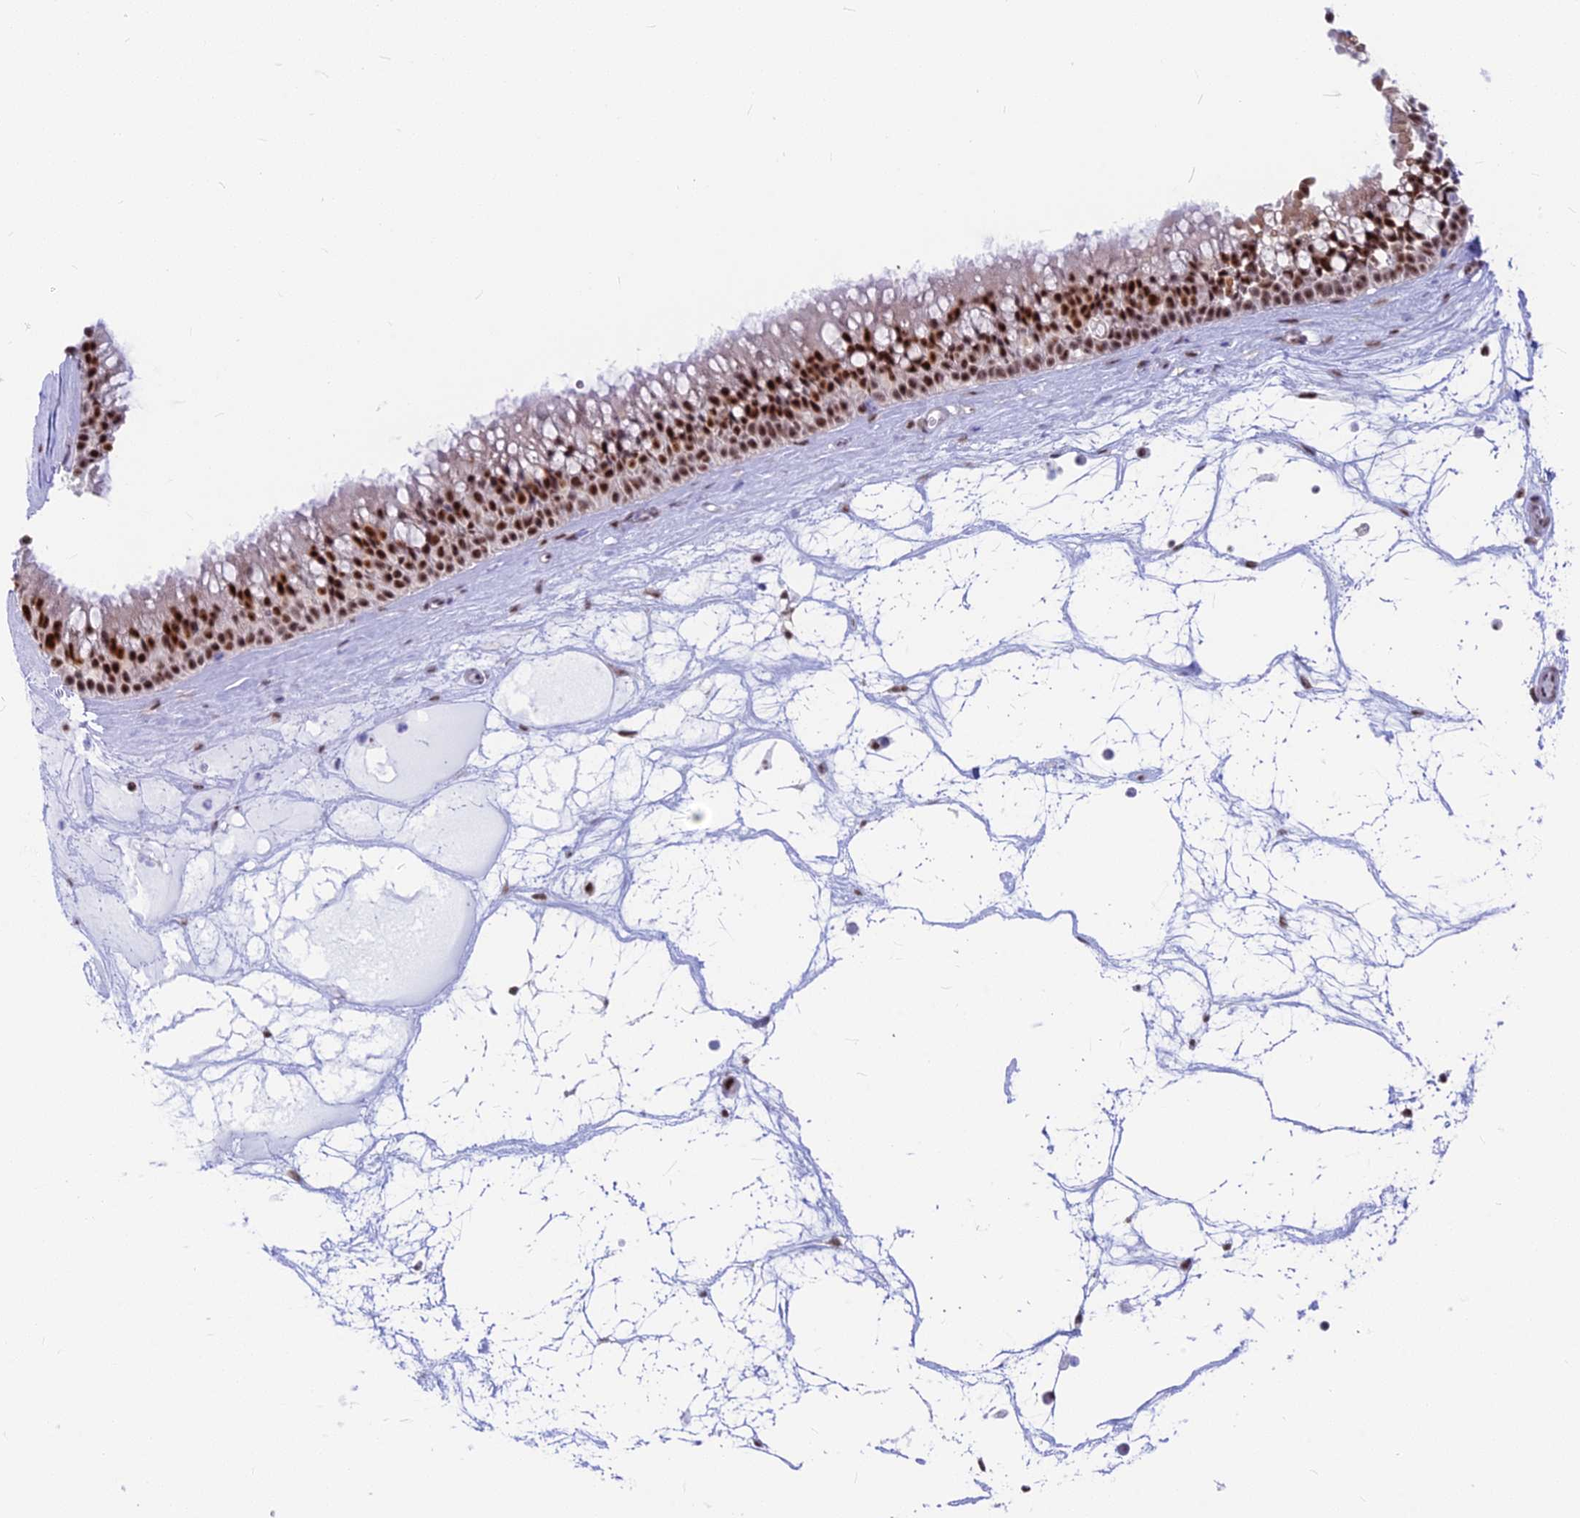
{"staining": {"intensity": "strong", "quantity": "25%-75%", "location": "nuclear"}, "tissue": "nasopharynx", "cell_type": "Respiratory epithelial cells", "image_type": "normal", "snomed": [{"axis": "morphology", "description": "Normal tissue, NOS"}, {"axis": "topography", "description": "Nasopharynx"}], "caption": "Nasopharynx stained with DAB (3,3'-diaminobenzidine) IHC shows high levels of strong nuclear positivity in approximately 25%-75% of respiratory epithelial cells. Nuclei are stained in blue.", "gene": "SRSF5", "patient": {"sex": "male", "age": 64}}